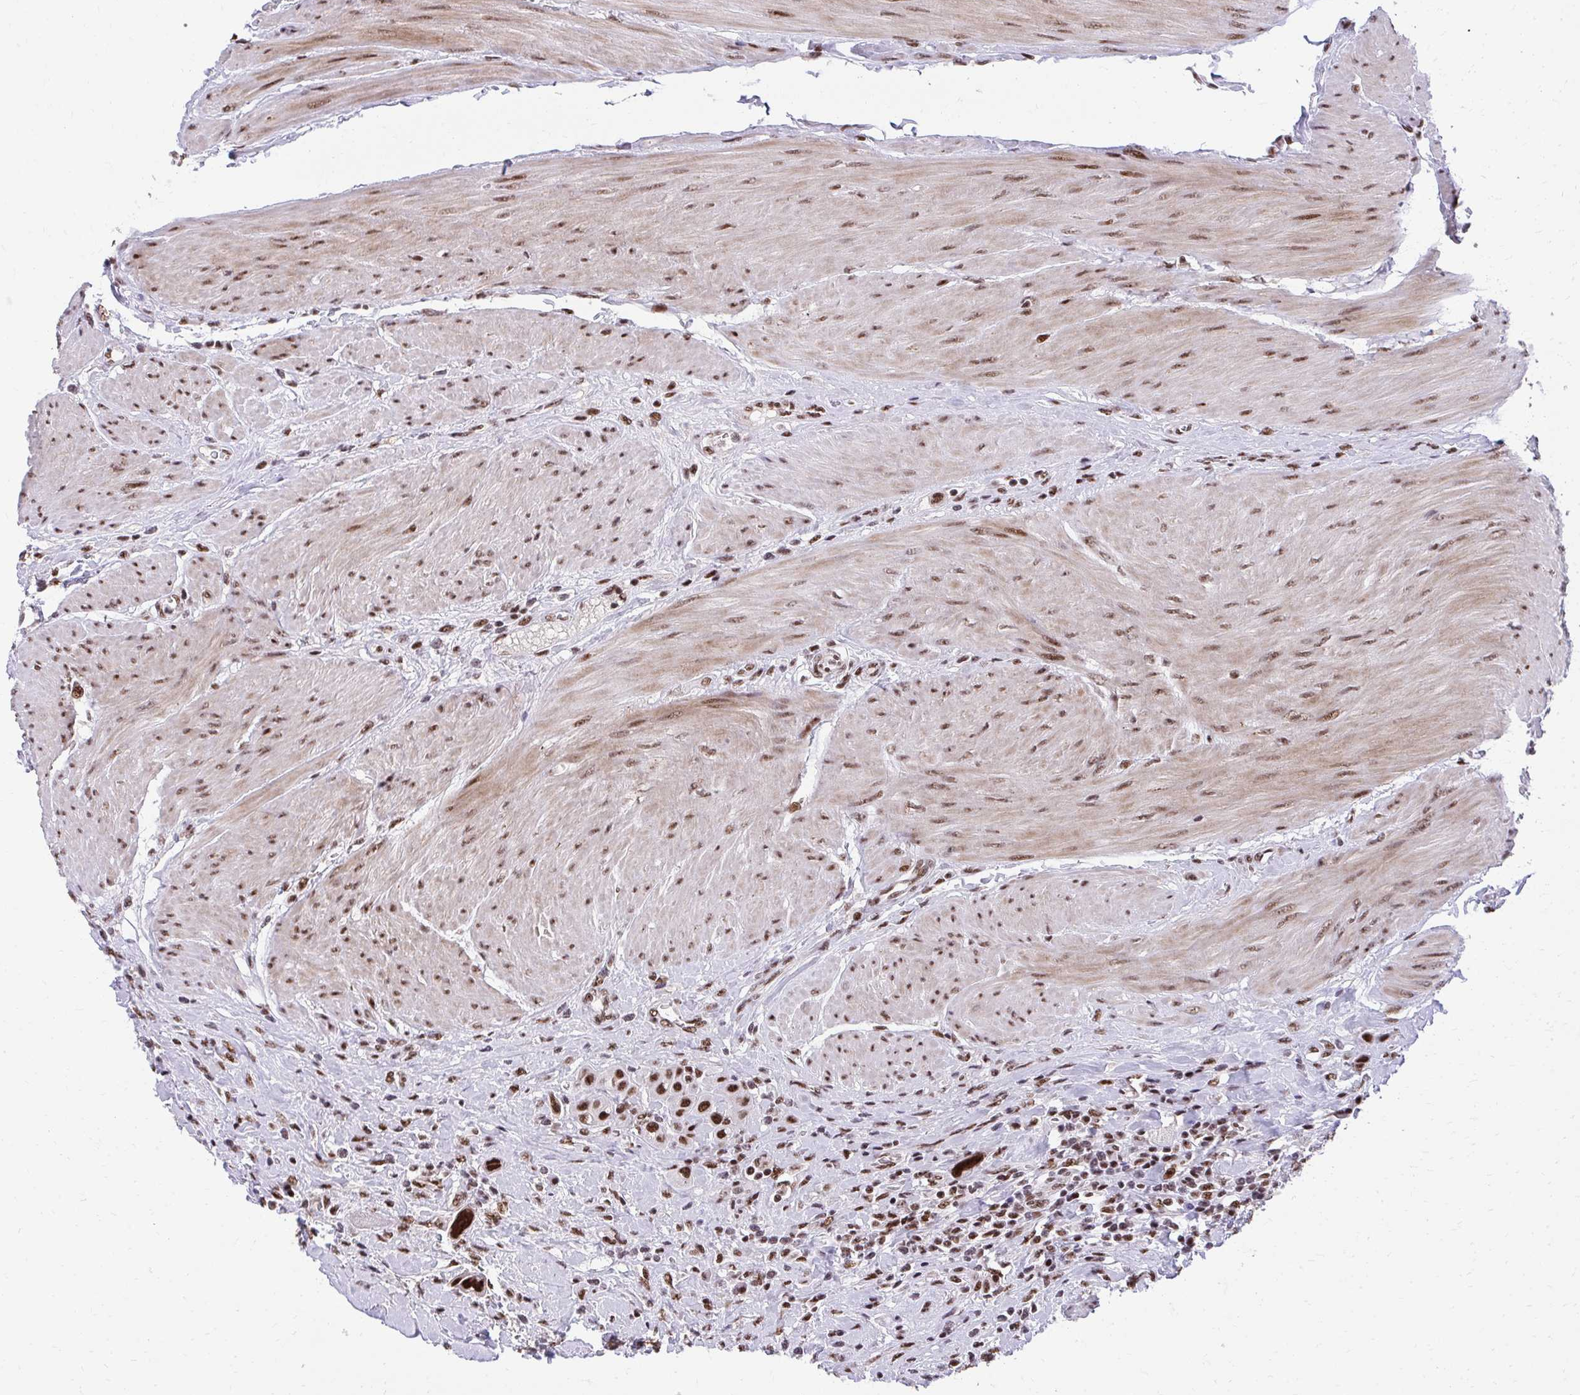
{"staining": {"intensity": "strong", "quantity": ">75%", "location": "nuclear"}, "tissue": "urothelial cancer", "cell_type": "Tumor cells", "image_type": "cancer", "snomed": [{"axis": "morphology", "description": "Urothelial carcinoma, High grade"}, {"axis": "topography", "description": "Urinary bladder"}], "caption": "A brown stain labels strong nuclear expression of a protein in human high-grade urothelial carcinoma tumor cells.", "gene": "SYNE4", "patient": {"sex": "male", "age": 50}}